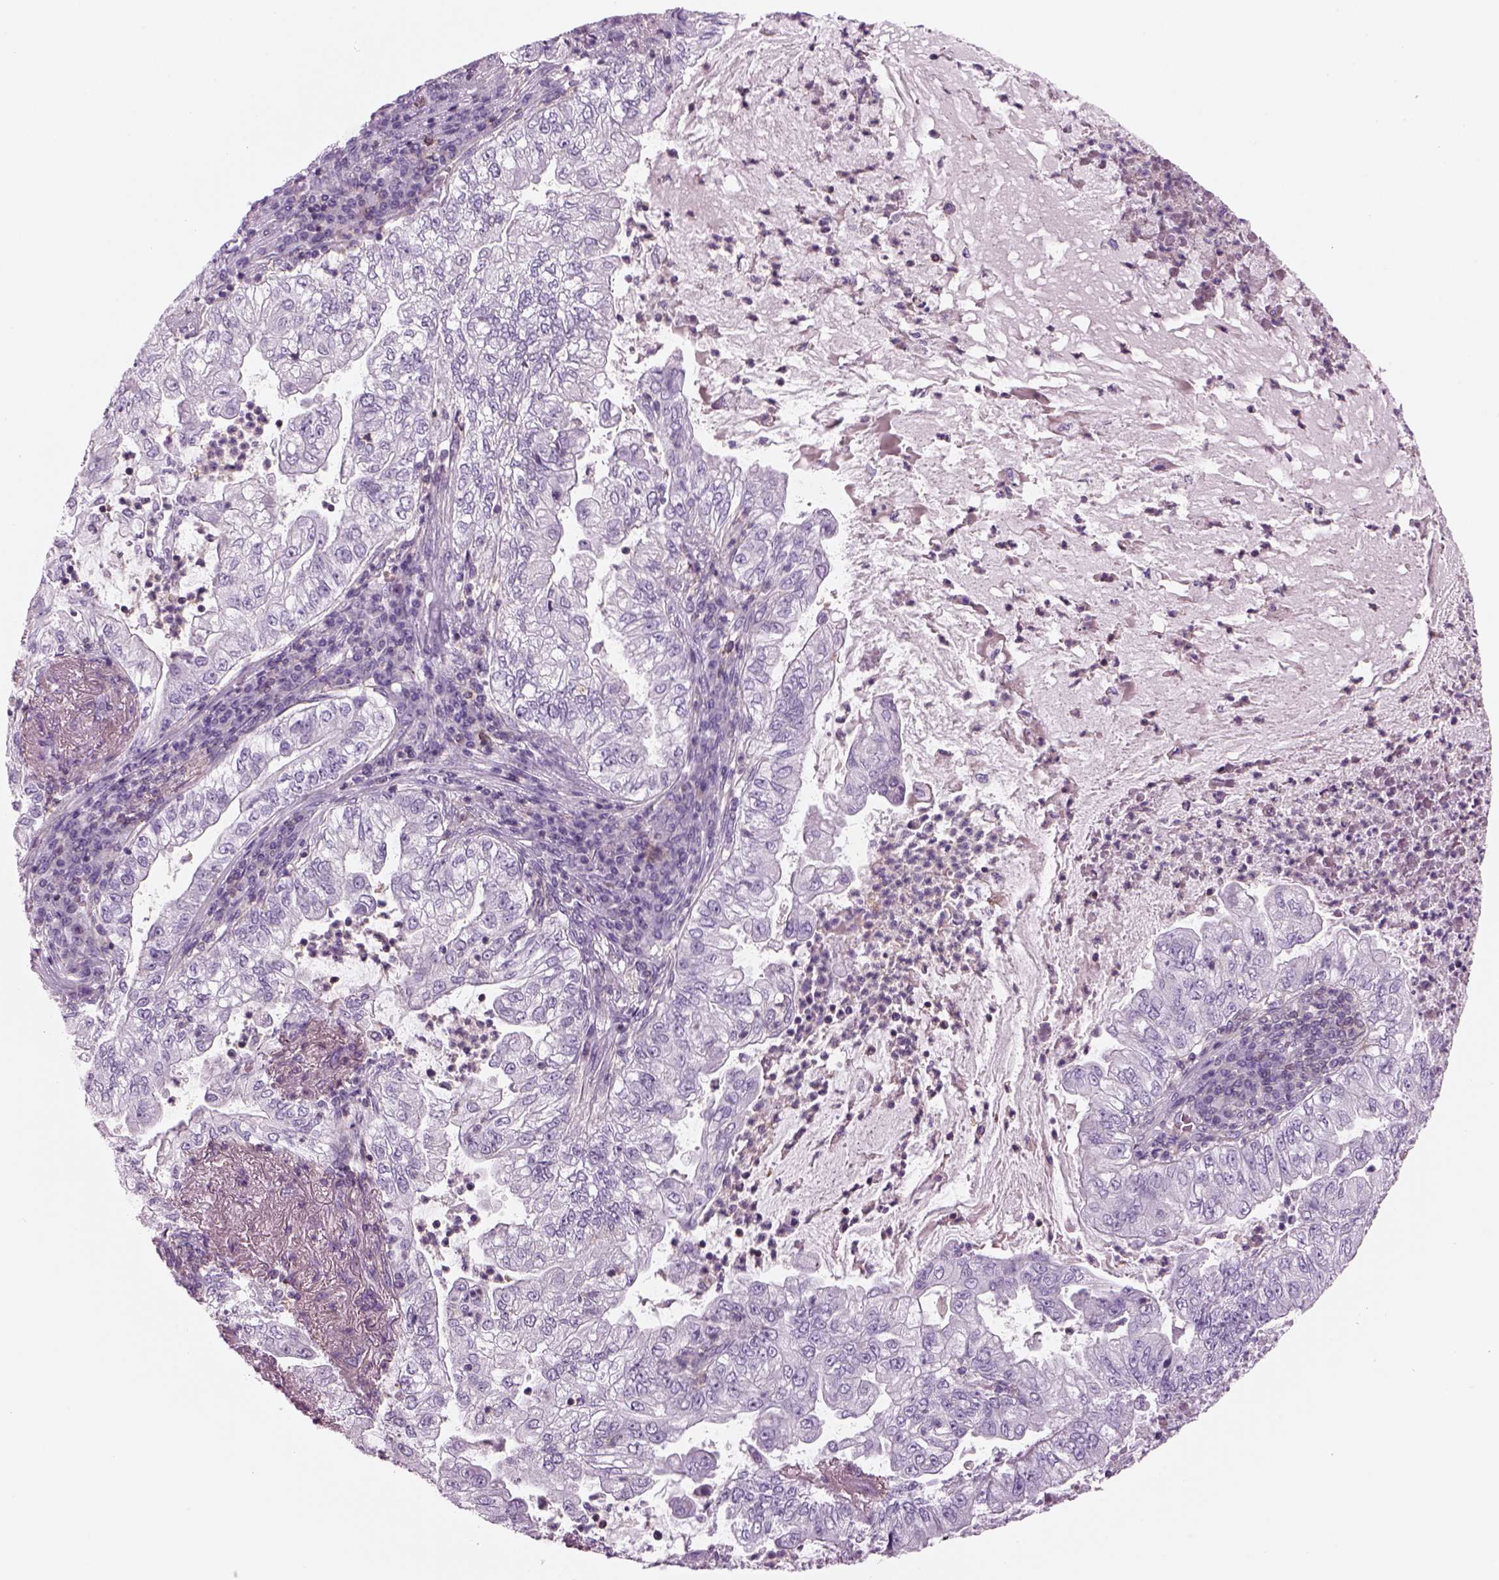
{"staining": {"intensity": "negative", "quantity": "none", "location": "none"}, "tissue": "lung cancer", "cell_type": "Tumor cells", "image_type": "cancer", "snomed": [{"axis": "morphology", "description": "Adenocarcinoma, NOS"}, {"axis": "topography", "description": "Lung"}], "caption": "Tumor cells show no significant protein positivity in lung cancer (adenocarcinoma). The staining was performed using DAB (3,3'-diaminobenzidine) to visualize the protein expression in brown, while the nuclei were stained in blue with hematoxylin (Magnification: 20x).", "gene": "SLC1A7", "patient": {"sex": "female", "age": 73}}